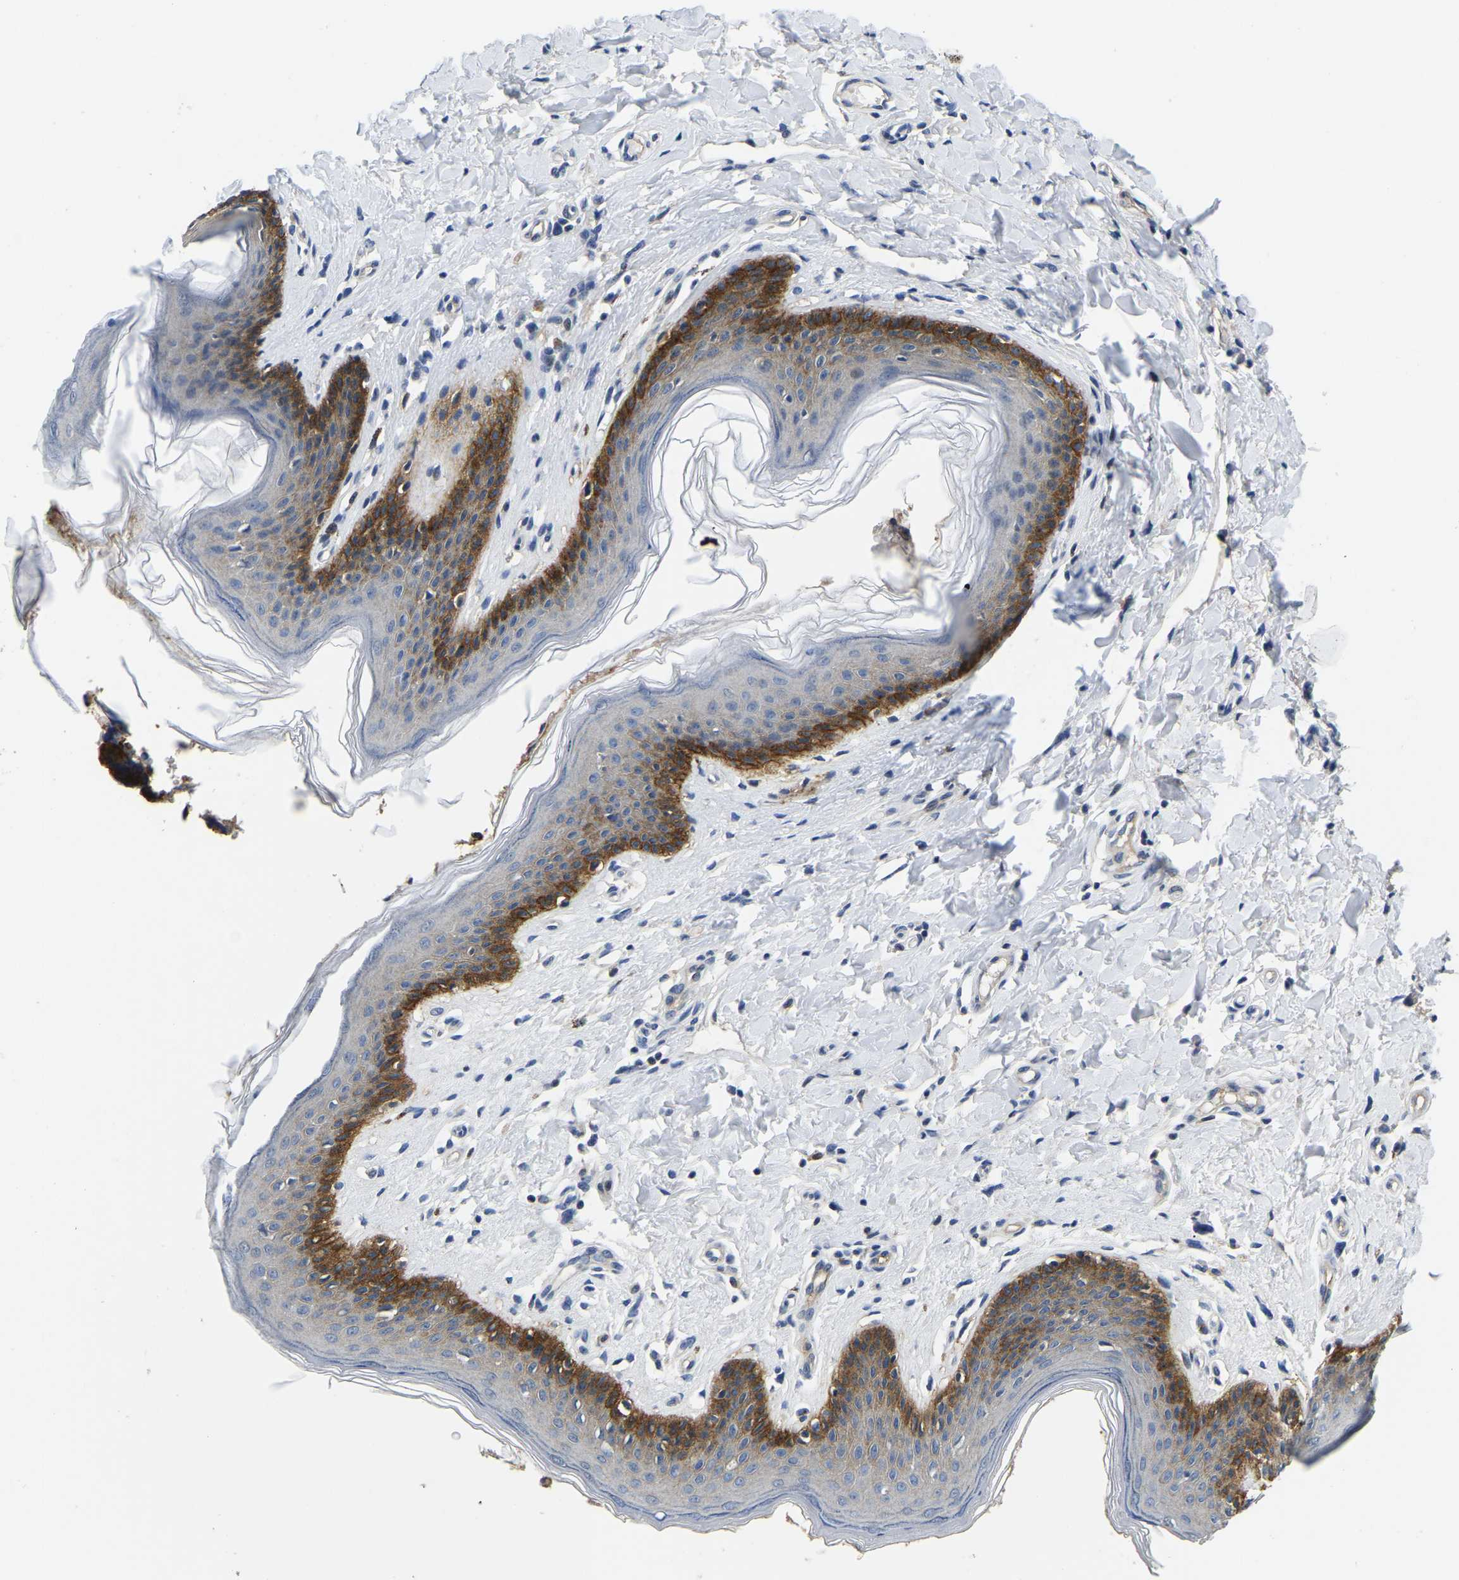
{"staining": {"intensity": "strong", "quantity": "25%-75%", "location": "cytoplasmic/membranous"}, "tissue": "skin", "cell_type": "Epidermal cells", "image_type": "normal", "snomed": [{"axis": "morphology", "description": "Normal tissue, NOS"}, {"axis": "topography", "description": "Vulva"}], "caption": "High-power microscopy captured an IHC image of normal skin, revealing strong cytoplasmic/membranous expression in about 25%-75% of epidermal cells. Nuclei are stained in blue.", "gene": "ITGA2", "patient": {"sex": "female", "age": 66}}